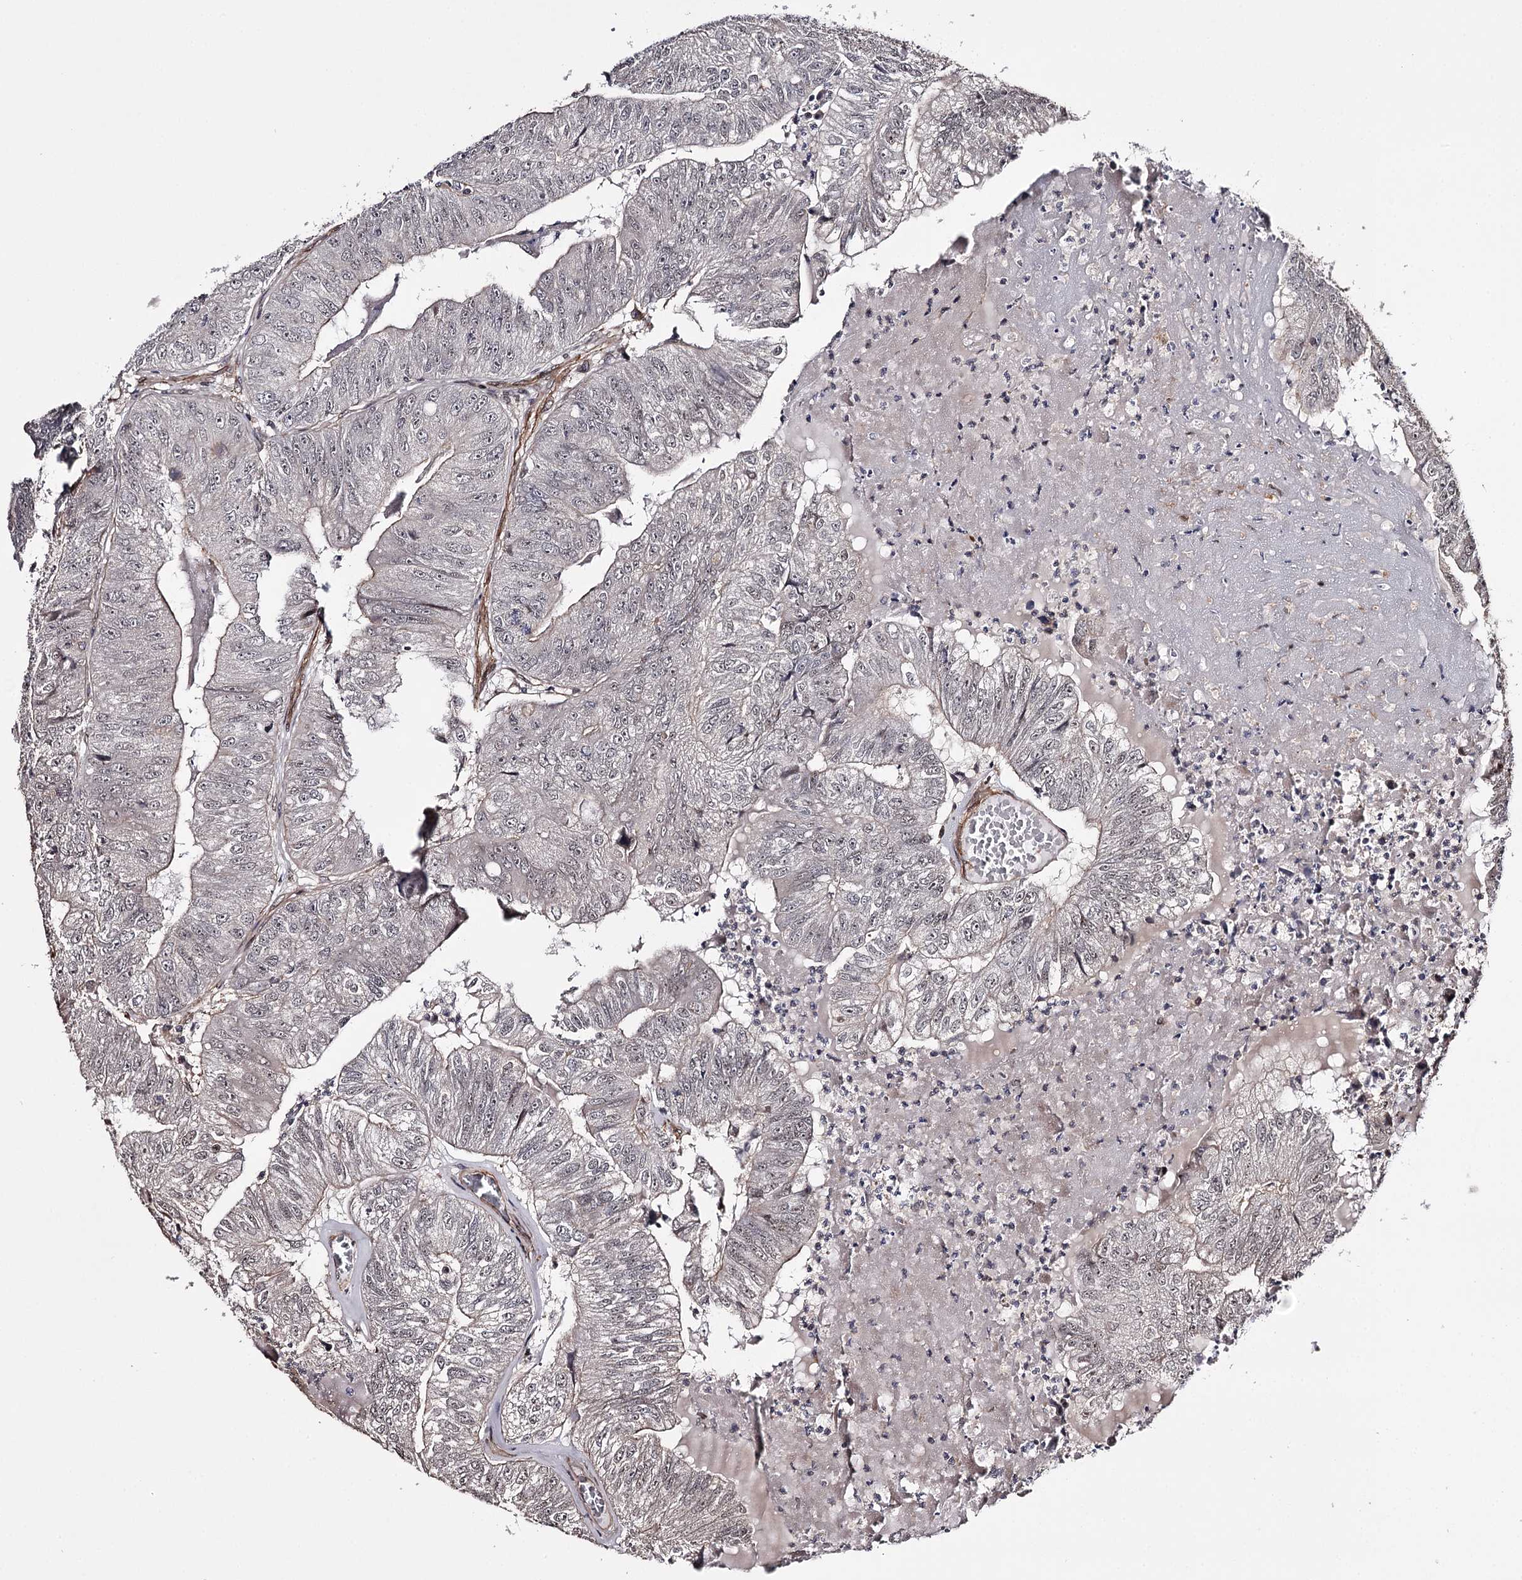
{"staining": {"intensity": "moderate", "quantity": "<25%", "location": "cytoplasmic/membranous,nuclear"}, "tissue": "colorectal cancer", "cell_type": "Tumor cells", "image_type": "cancer", "snomed": [{"axis": "morphology", "description": "Adenocarcinoma, NOS"}, {"axis": "topography", "description": "Colon"}], "caption": "Colorectal cancer stained with a protein marker displays moderate staining in tumor cells.", "gene": "TTC33", "patient": {"sex": "female", "age": 67}}